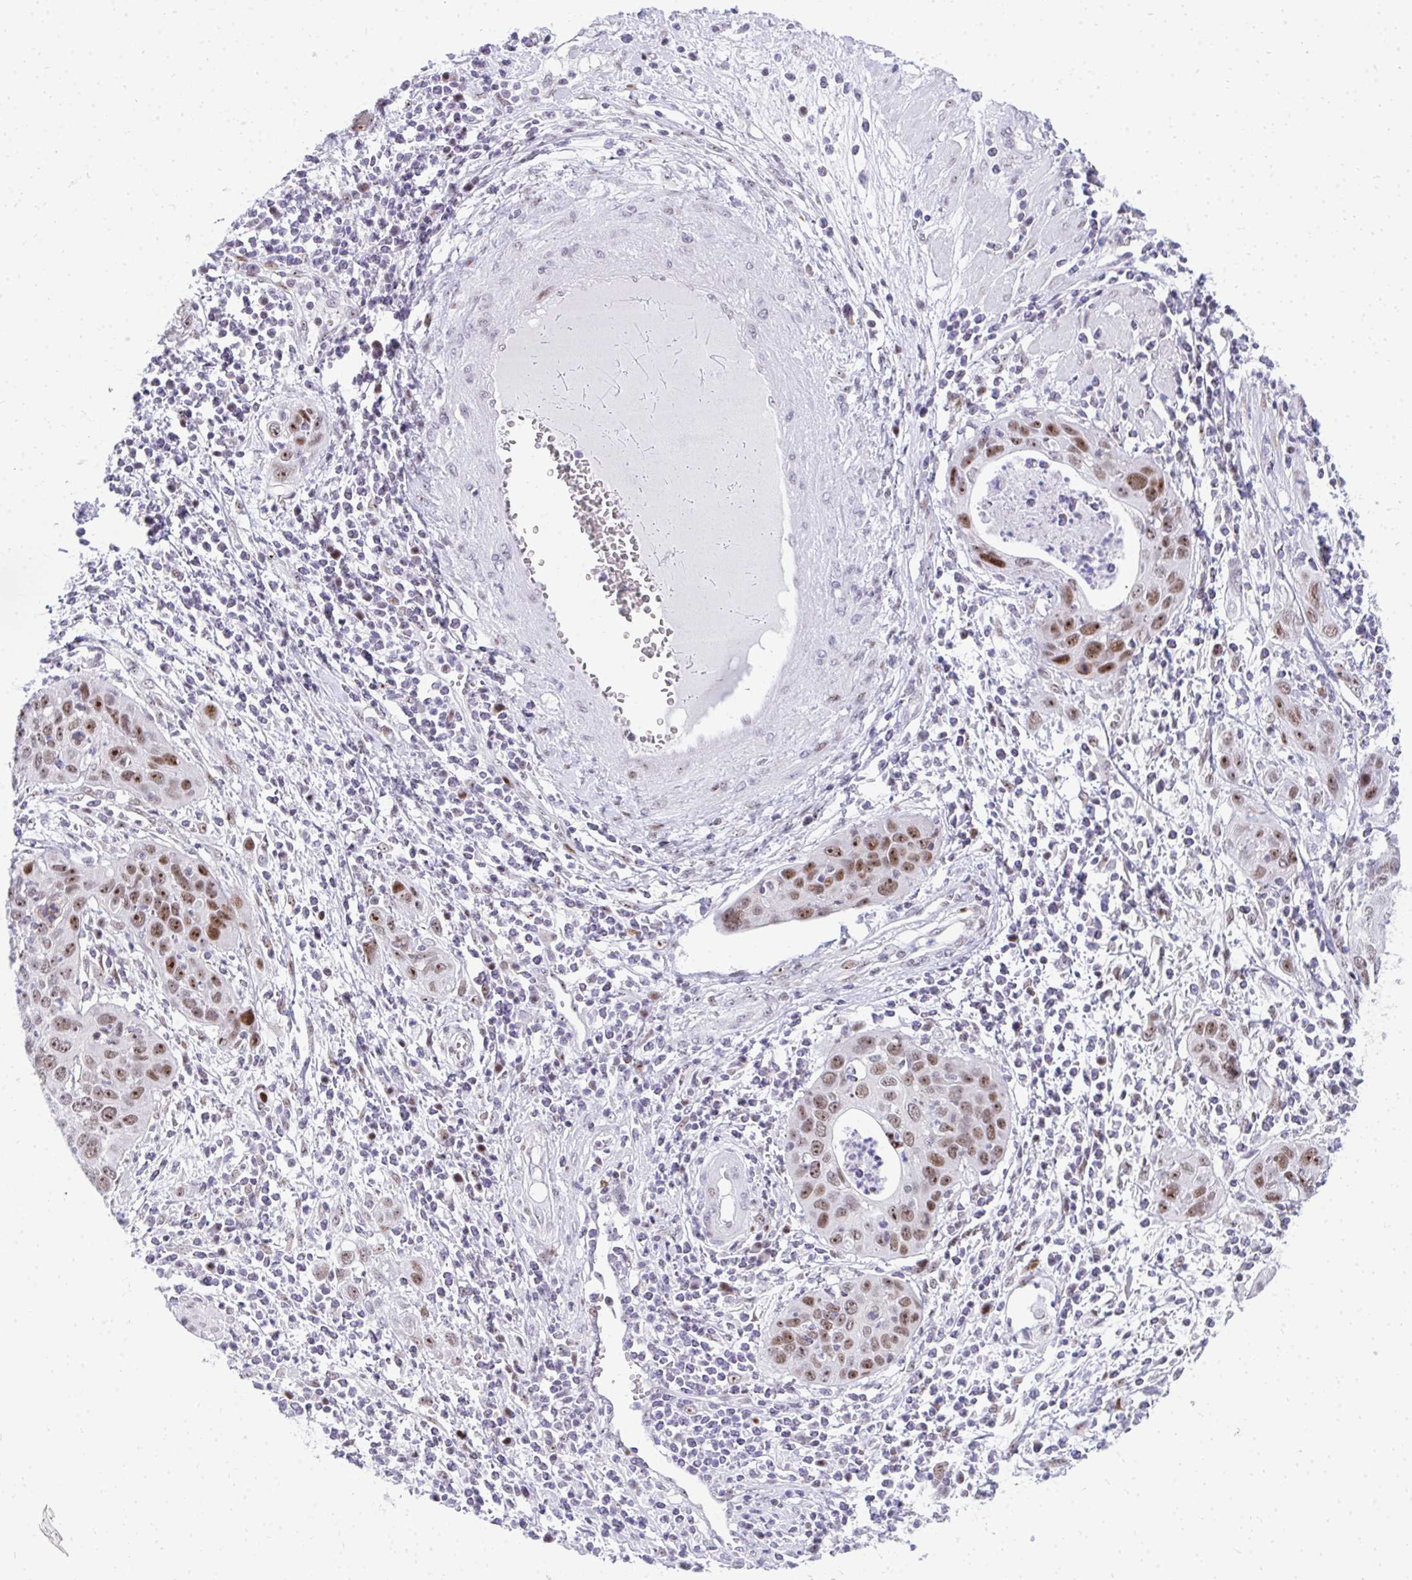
{"staining": {"intensity": "moderate", "quantity": ">75%", "location": "nuclear"}, "tissue": "cervical cancer", "cell_type": "Tumor cells", "image_type": "cancer", "snomed": [{"axis": "morphology", "description": "Squamous cell carcinoma, NOS"}, {"axis": "topography", "description": "Cervix"}], "caption": "Protein staining of cervical squamous cell carcinoma tissue shows moderate nuclear positivity in approximately >75% of tumor cells. (DAB (3,3'-diaminobenzidine) = brown stain, brightfield microscopy at high magnification).", "gene": "GLDN", "patient": {"sex": "female", "age": 36}}